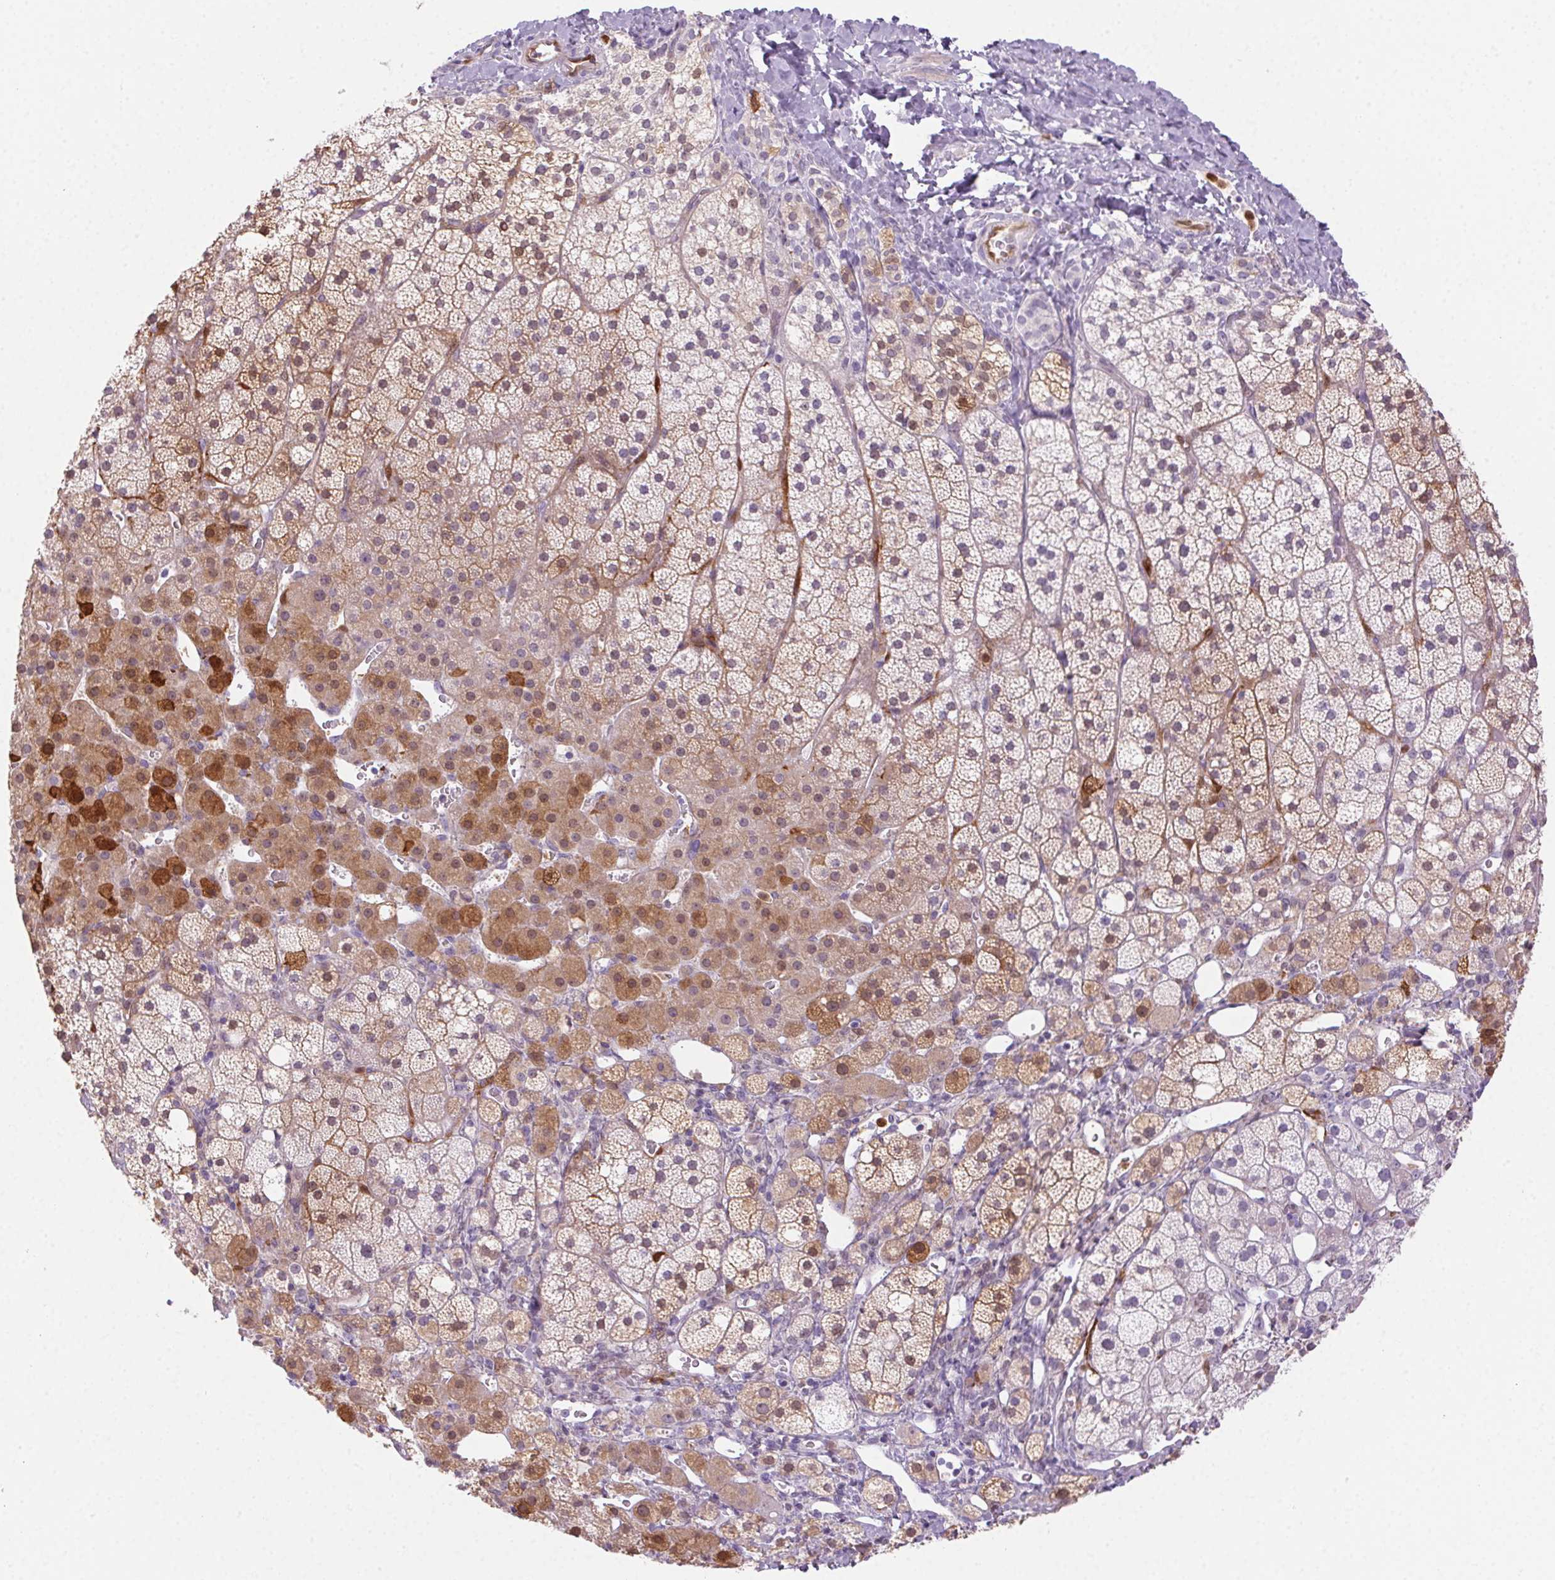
{"staining": {"intensity": "strong", "quantity": "<25%", "location": "cytoplasmic/membranous,nuclear"}, "tissue": "adrenal gland", "cell_type": "Glandular cells", "image_type": "normal", "snomed": [{"axis": "morphology", "description": "Normal tissue, NOS"}, {"axis": "topography", "description": "Adrenal gland"}], "caption": "This image exhibits immunohistochemistry (IHC) staining of normal human adrenal gland, with medium strong cytoplasmic/membranous,nuclear staining in approximately <25% of glandular cells.", "gene": "TMEM45A", "patient": {"sex": "male", "age": 53}}